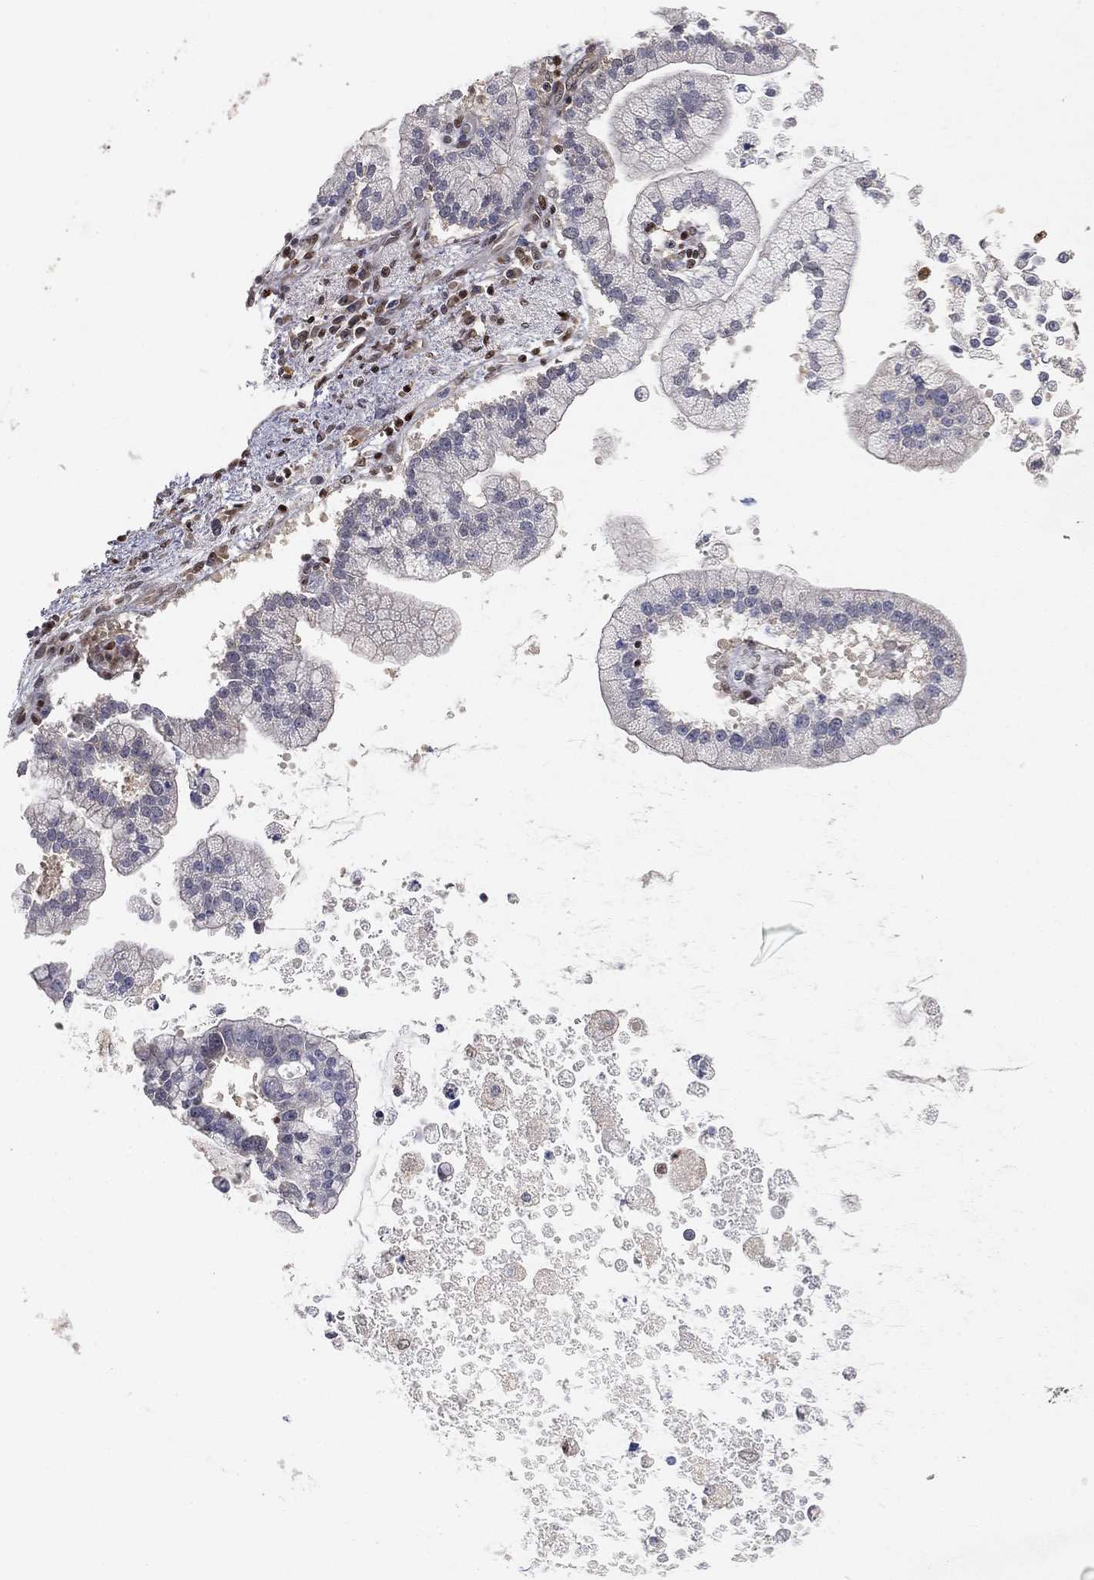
{"staining": {"intensity": "negative", "quantity": "none", "location": "none"}, "tissue": "liver cancer", "cell_type": "Tumor cells", "image_type": "cancer", "snomed": [{"axis": "morphology", "description": "Cholangiocarcinoma"}, {"axis": "topography", "description": "Liver"}], "caption": "IHC of human liver cholangiocarcinoma reveals no expression in tumor cells.", "gene": "CRTC3", "patient": {"sex": "male", "age": 50}}